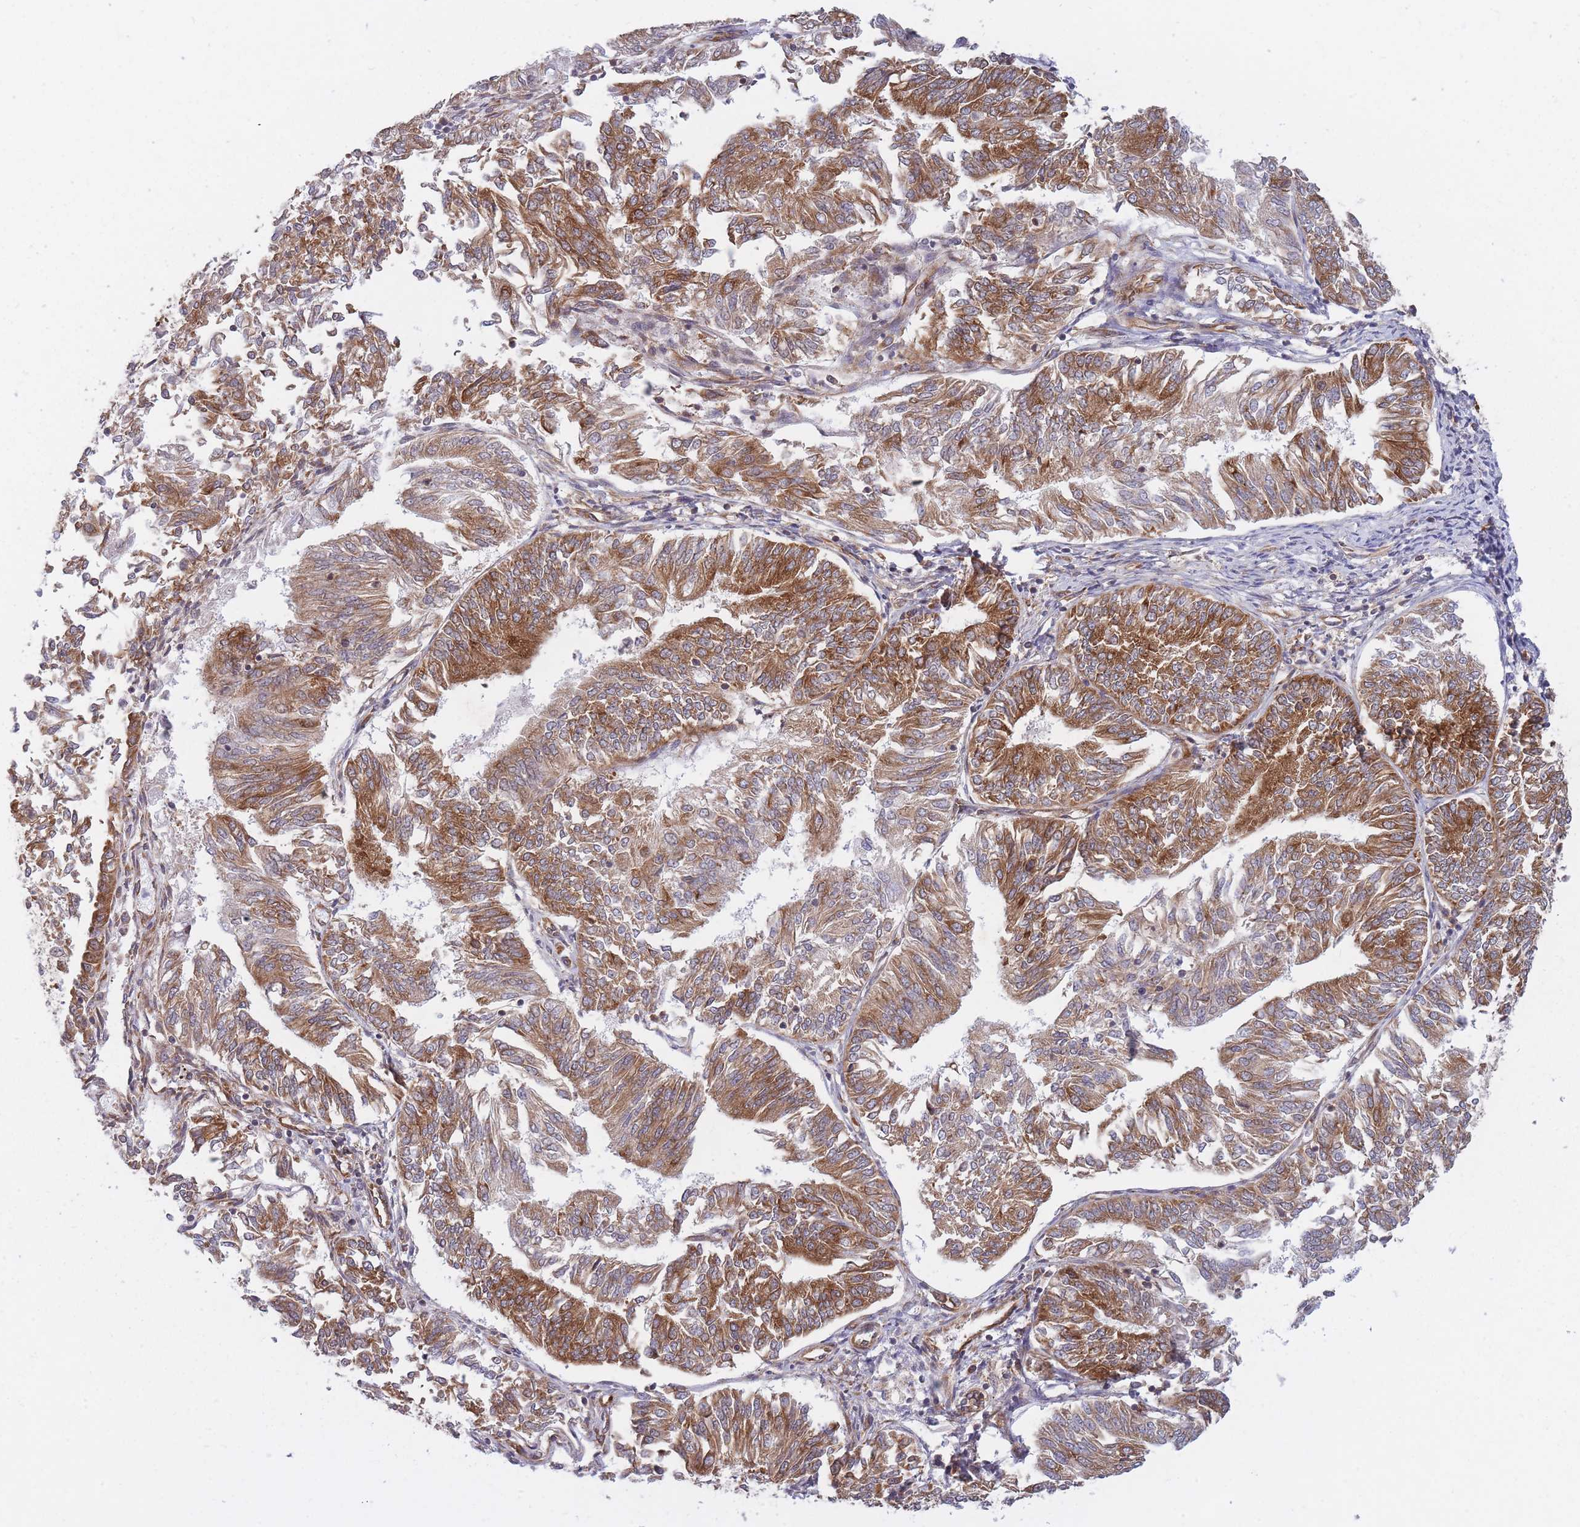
{"staining": {"intensity": "strong", "quantity": ">75%", "location": "cytoplasmic/membranous"}, "tissue": "endometrial cancer", "cell_type": "Tumor cells", "image_type": "cancer", "snomed": [{"axis": "morphology", "description": "Adenocarcinoma, NOS"}, {"axis": "topography", "description": "Endometrium"}], "caption": "DAB immunohistochemical staining of human endometrial cancer (adenocarcinoma) displays strong cytoplasmic/membranous protein staining in about >75% of tumor cells.", "gene": "CCDC124", "patient": {"sex": "female", "age": 58}}